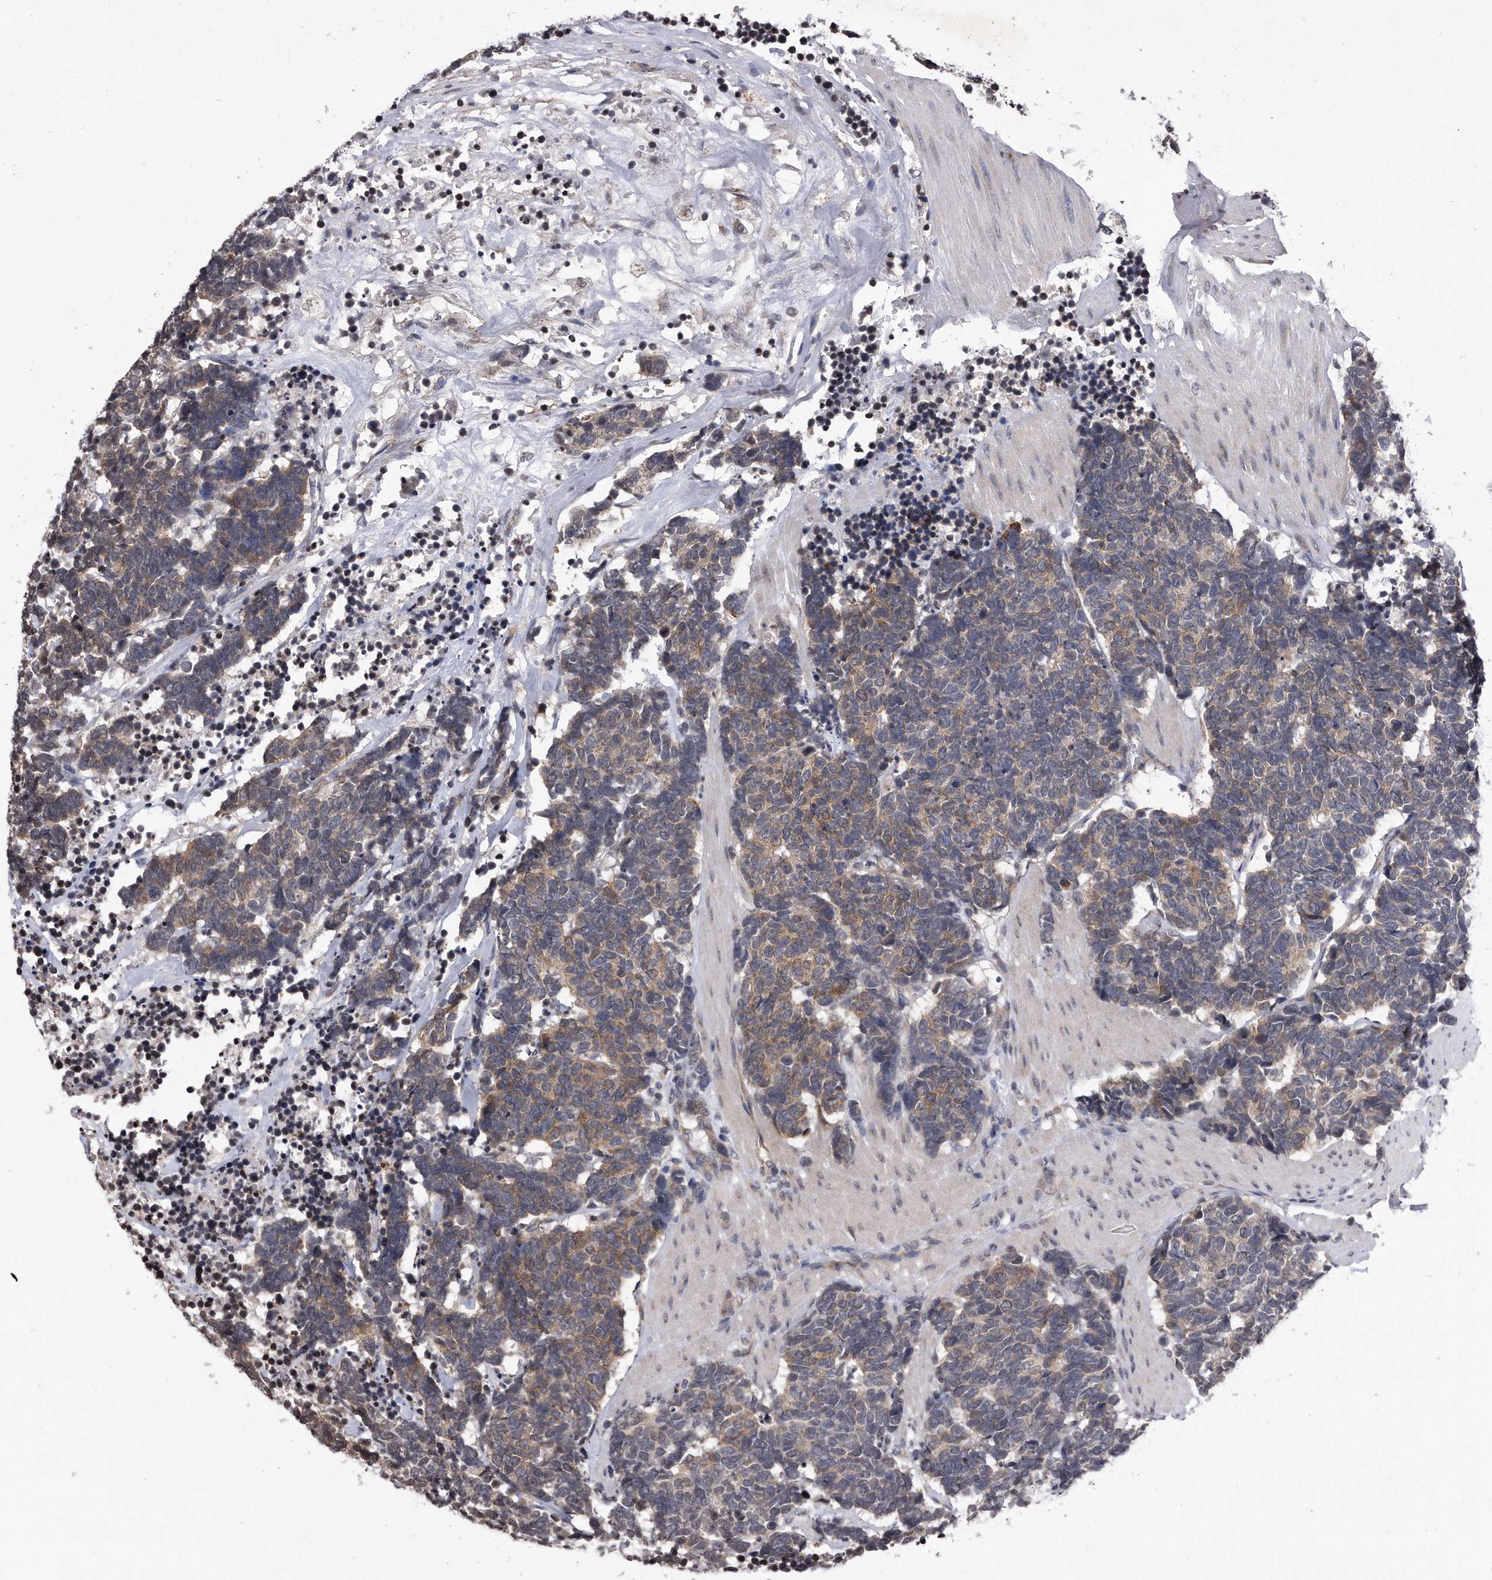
{"staining": {"intensity": "weak", "quantity": ">75%", "location": "cytoplasmic/membranous"}, "tissue": "carcinoid", "cell_type": "Tumor cells", "image_type": "cancer", "snomed": [{"axis": "morphology", "description": "Carcinoma, NOS"}, {"axis": "morphology", "description": "Carcinoid, malignant, NOS"}, {"axis": "topography", "description": "Urinary bladder"}], "caption": "Tumor cells exhibit low levels of weak cytoplasmic/membranous staining in about >75% of cells in human malignant carcinoid. (DAB IHC, brown staining for protein, blue staining for nuclei).", "gene": "DAB1", "patient": {"sex": "male", "age": 57}}